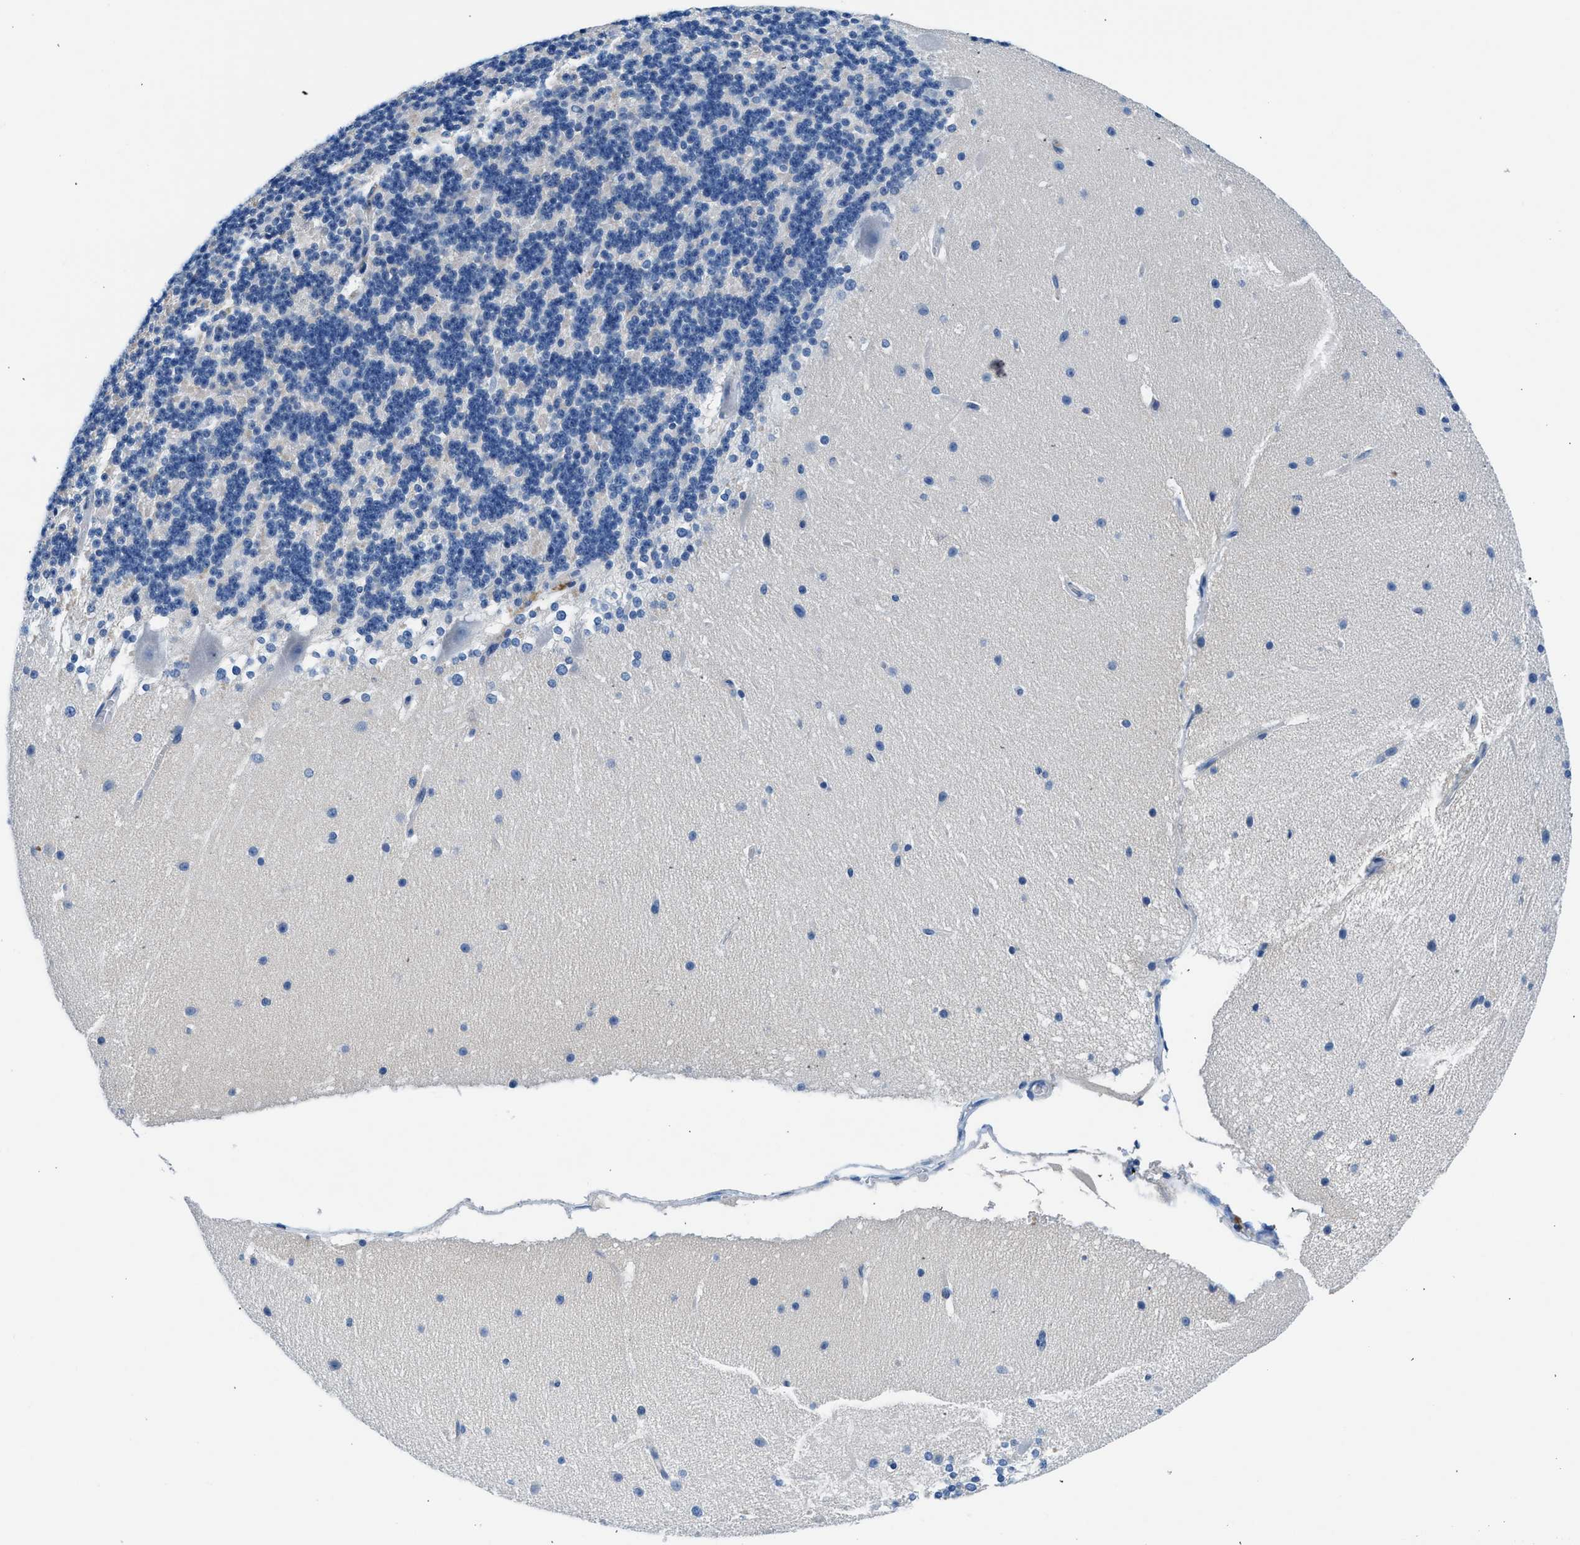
{"staining": {"intensity": "negative", "quantity": "none", "location": "none"}, "tissue": "cerebellum", "cell_type": "Cells in granular layer", "image_type": "normal", "snomed": [{"axis": "morphology", "description": "Normal tissue, NOS"}, {"axis": "topography", "description": "Cerebellum"}], "caption": "The photomicrograph reveals no staining of cells in granular layer in benign cerebellum.", "gene": "FADS6", "patient": {"sex": "female", "age": 19}}